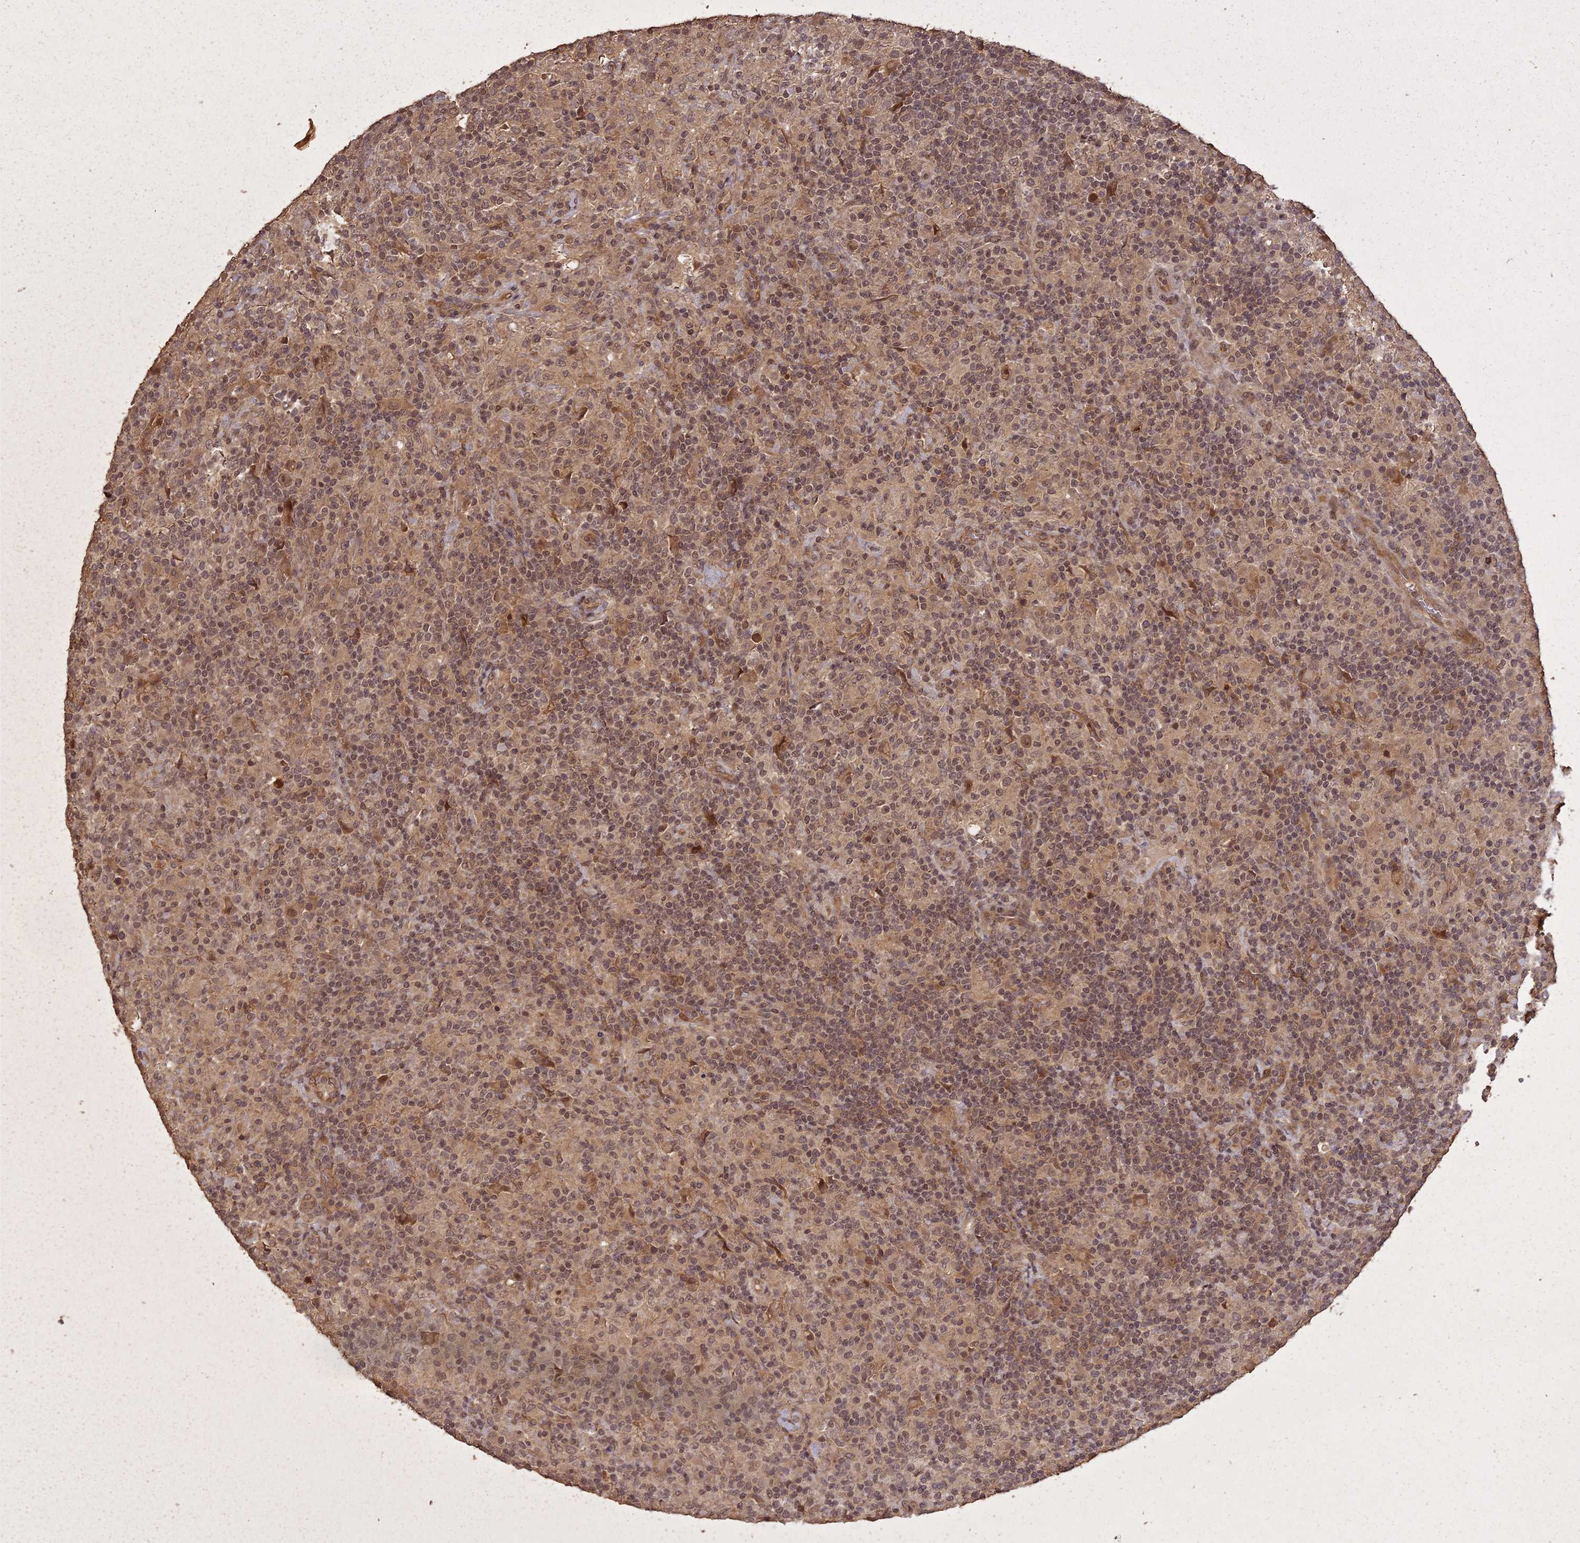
{"staining": {"intensity": "weak", "quantity": ">75%", "location": "nuclear"}, "tissue": "lymphoma", "cell_type": "Tumor cells", "image_type": "cancer", "snomed": [{"axis": "morphology", "description": "Hodgkin's disease, NOS"}, {"axis": "topography", "description": "Lymph node"}], "caption": "Immunohistochemical staining of human lymphoma exhibits low levels of weak nuclear protein positivity in approximately >75% of tumor cells.", "gene": "LIN37", "patient": {"sex": "male", "age": 70}}